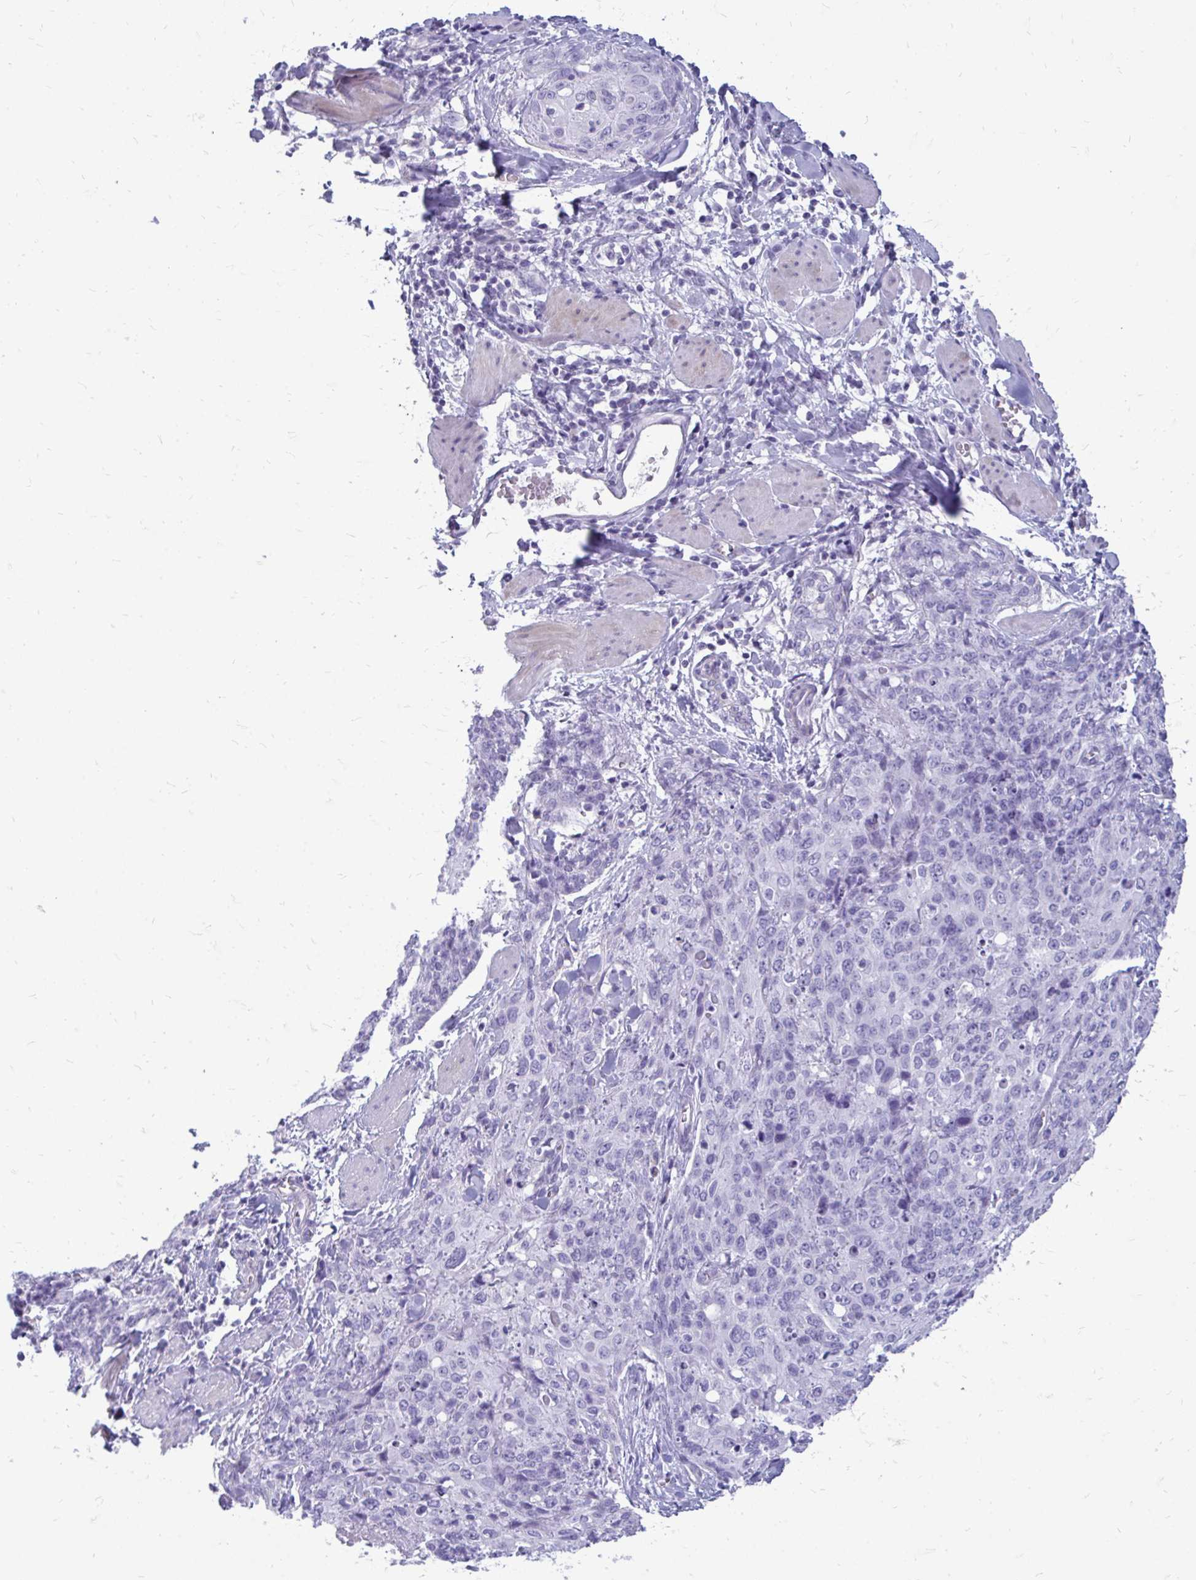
{"staining": {"intensity": "negative", "quantity": "none", "location": "none"}, "tissue": "skin cancer", "cell_type": "Tumor cells", "image_type": "cancer", "snomed": [{"axis": "morphology", "description": "Squamous cell carcinoma, NOS"}, {"axis": "topography", "description": "Skin"}, {"axis": "topography", "description": "Vulva"}], "caption": "Image shows no significant protein expression in tumor cells of skin squamous cell carcinoma.", "gene": "FABP3", "patient": {"sex": "female", "age": 85}}